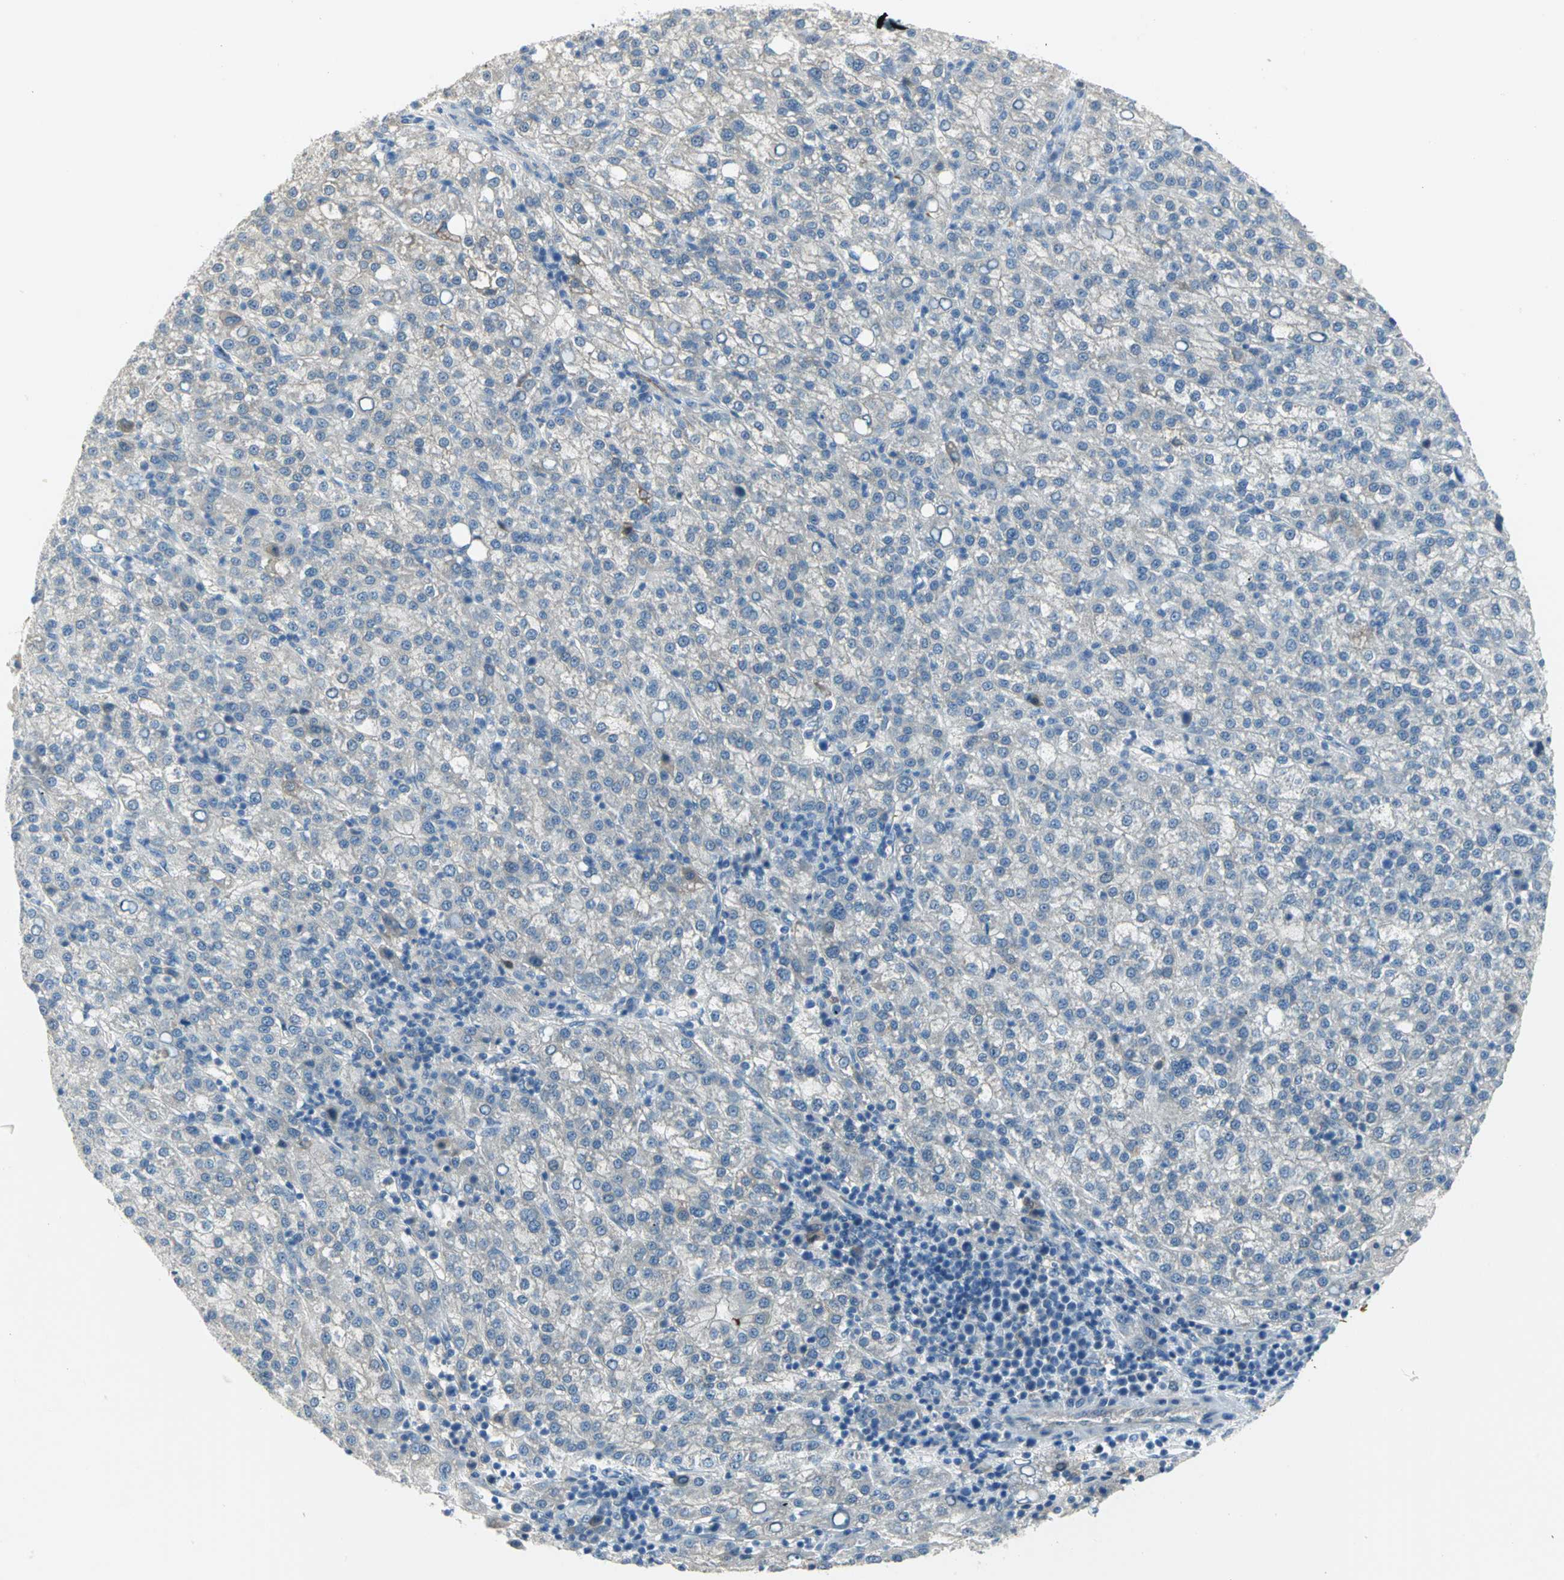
{"staining": {"intensity": "weak", "quantity": "25%-75%", "location": "cytoplasmic/membranous"}, "tissue": "liver cancer", "cell_type": "Tumor cells", "image_type": "cancer", "snomed": [{"axis": "morphology", "description": "Carcinoma, Hepatocellular, NOS"}, {"axis": "topography", "description": "Liver"}], "caption": "Liver cancer (hepatocellular carcinoma) stained with a protein marker shows weak staining in tumor cells.", "gene": "ZIC1", "patient": {"sex": "female", "age": 58}}